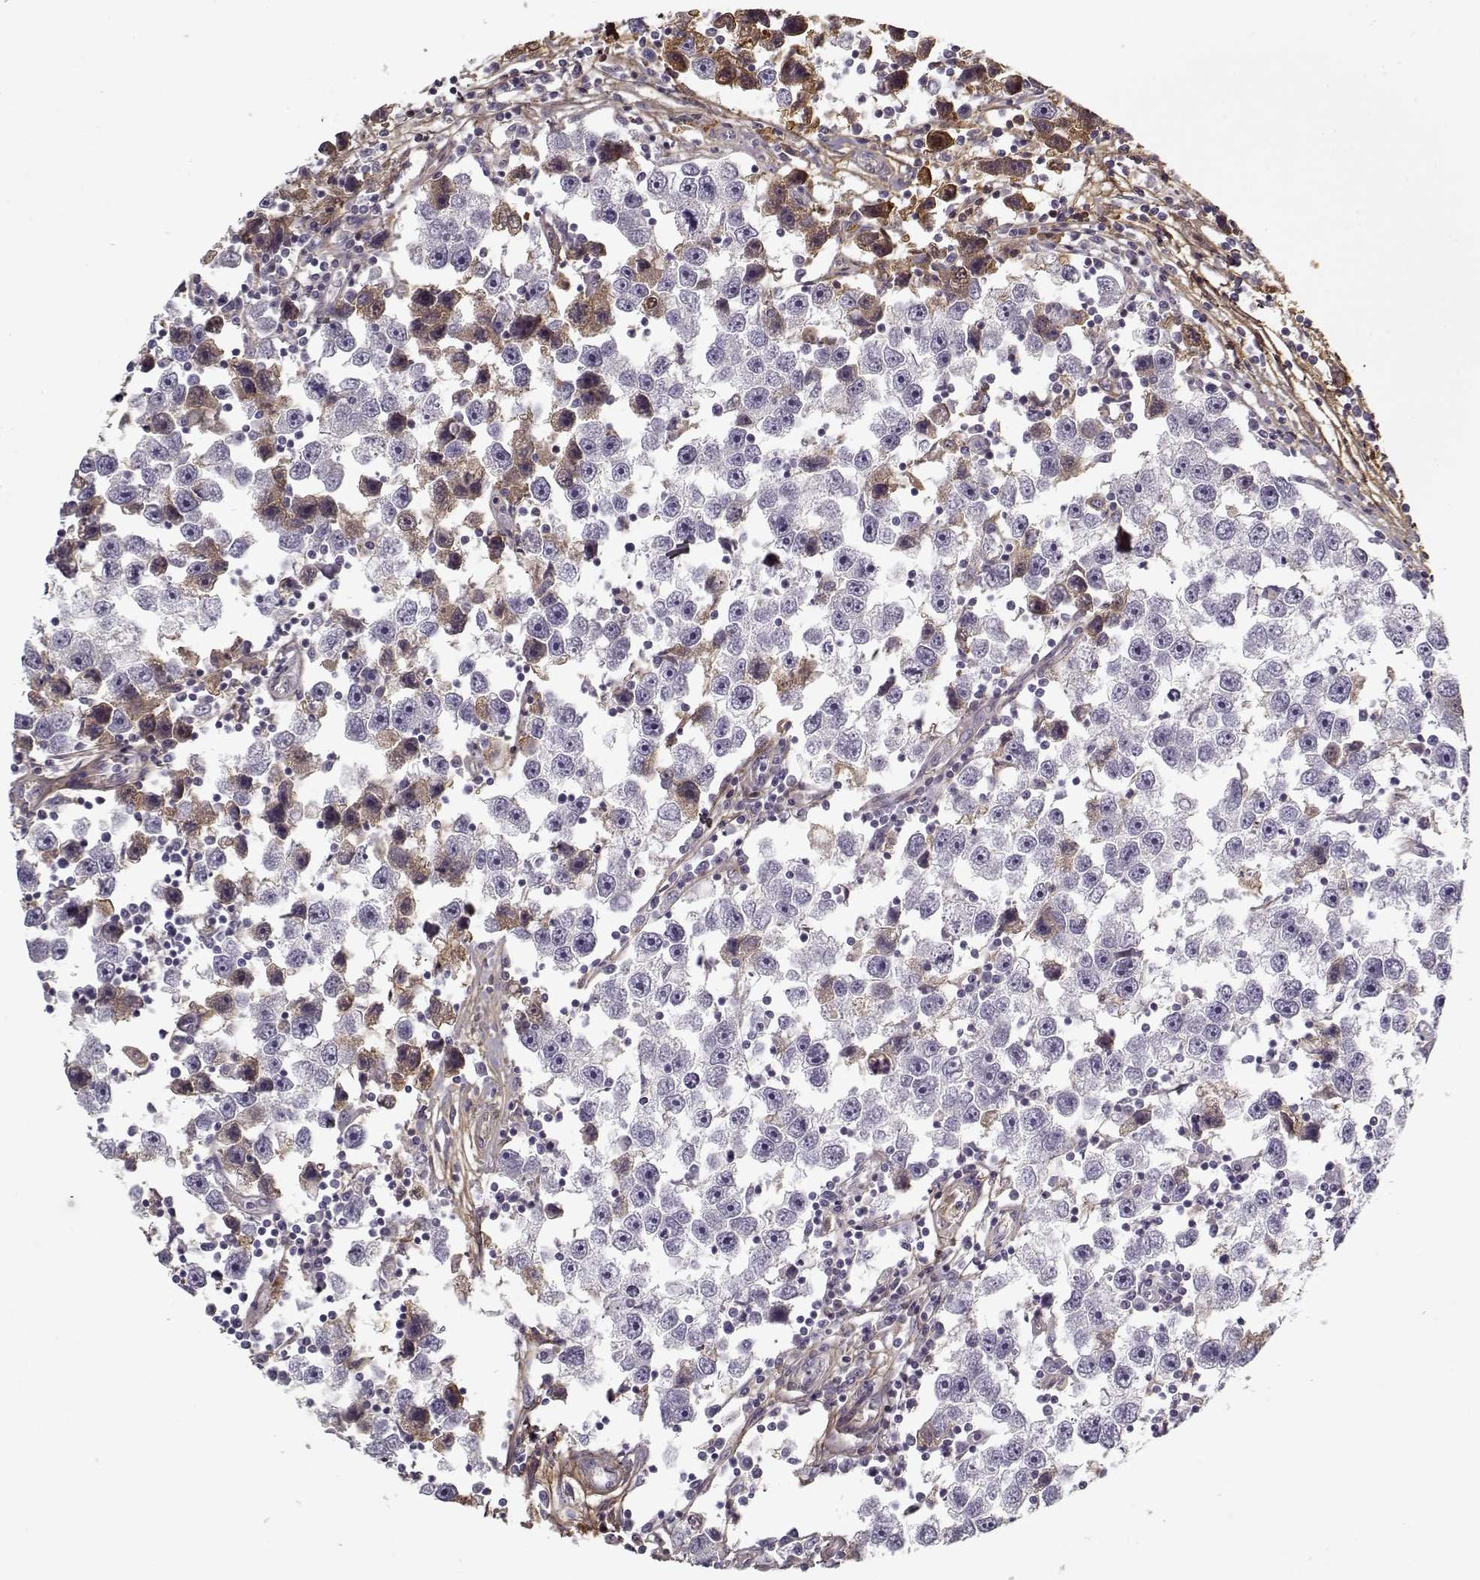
{"staining": {"intensity": "moderate", "quantity": "<25%", "location": "cytoplasmic/membranous"}, "tissue": "testis cancer", "cell_type": "Tumor cells", "image_type": "cancer", "snomed": [{"axis": "morphology", "description": "Seminoma, NOS"}, {"axis": "topography", "description": "Testis"}], "caption": "Immunohistochemical staining of human testis seminoma shows low levels of moderate cytoplasmic/membranous protein positivity in approximately <25% of tumor cells.", "gene": "LUM", "patient": {"sex": "male", "age": 30}}